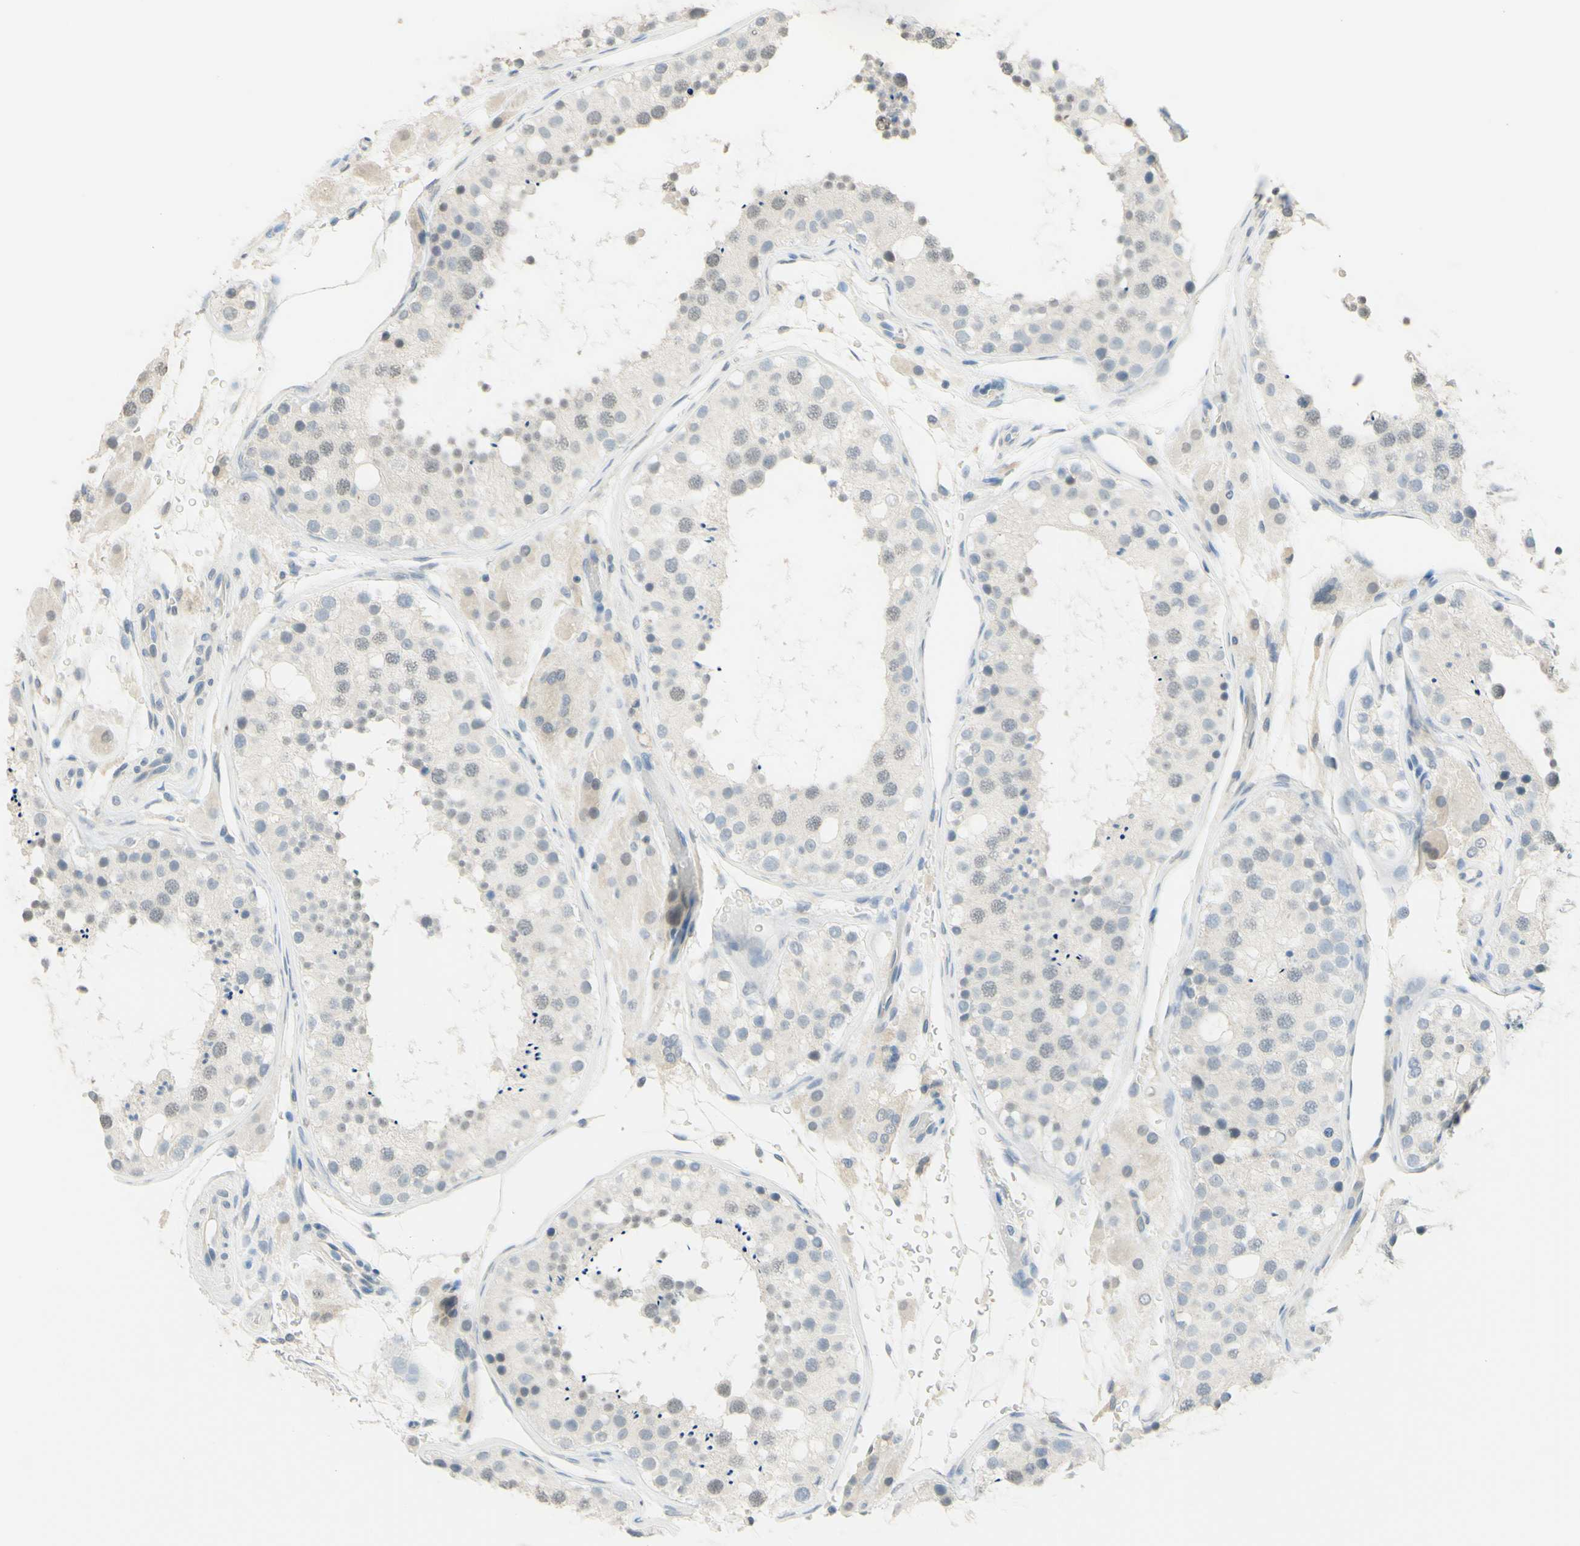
{"staining": {"intensity": "weak", "quantity": "<25%", "location": "cytoplasmic/membranous"}, "tissue": "testis", "cell_type": "Cells in seminiferous ducts", "image_type": "normal", "snomed": [{"axis": "morphology", "description": "Normal tissue, NOS"}, {"axis": "topography", "description": "Testis"}], "caption": "Human testis stained for a protein using immunohistochemistry demonstrates no expression in cells in seminiferous ducts.", "gene": "MAG", "patient": {"sex": "male", "age": 26}}